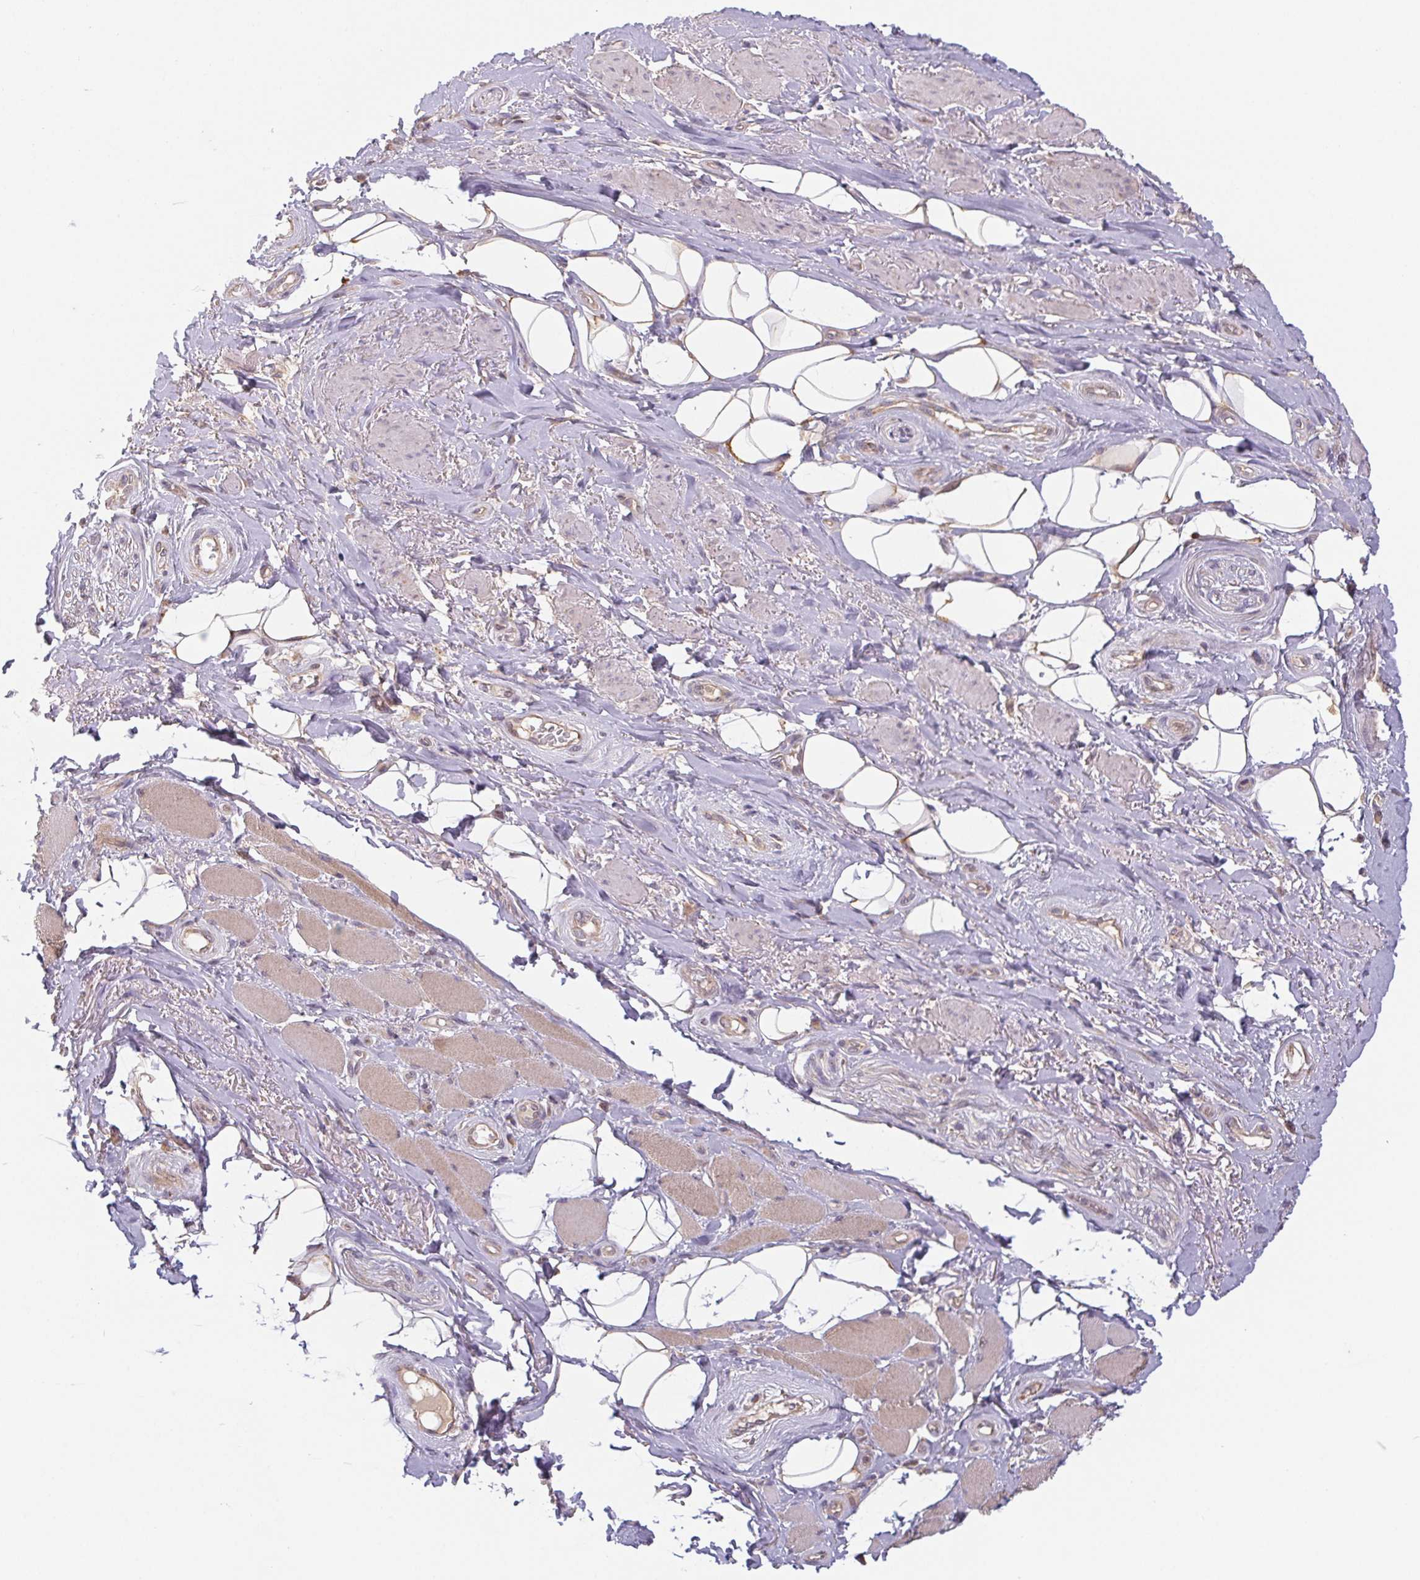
{"staining": {"intensity": "weak", "quantity": "<25%", "location": "cytoplasmic/membranous"}, "tissue": "adipose tissue", "cell_type": "Adipocytes", "image_type": "normal", "snomed": [{"axis": "morphology", "description": "Normal tissue, NOS"}, {"axis": "topography", "description": "Anal"}, {"axis": "topography", "description": "Peripheral nerve tissue"}], "caption": "A high-resolution micrograph shows immunohistochemistry (IHC) staining of benign adipose tissue, which shows no significant expression in adipocytes.", "gene": "MTHFD1L", "patient": {"sex": "male", "age": 53}}